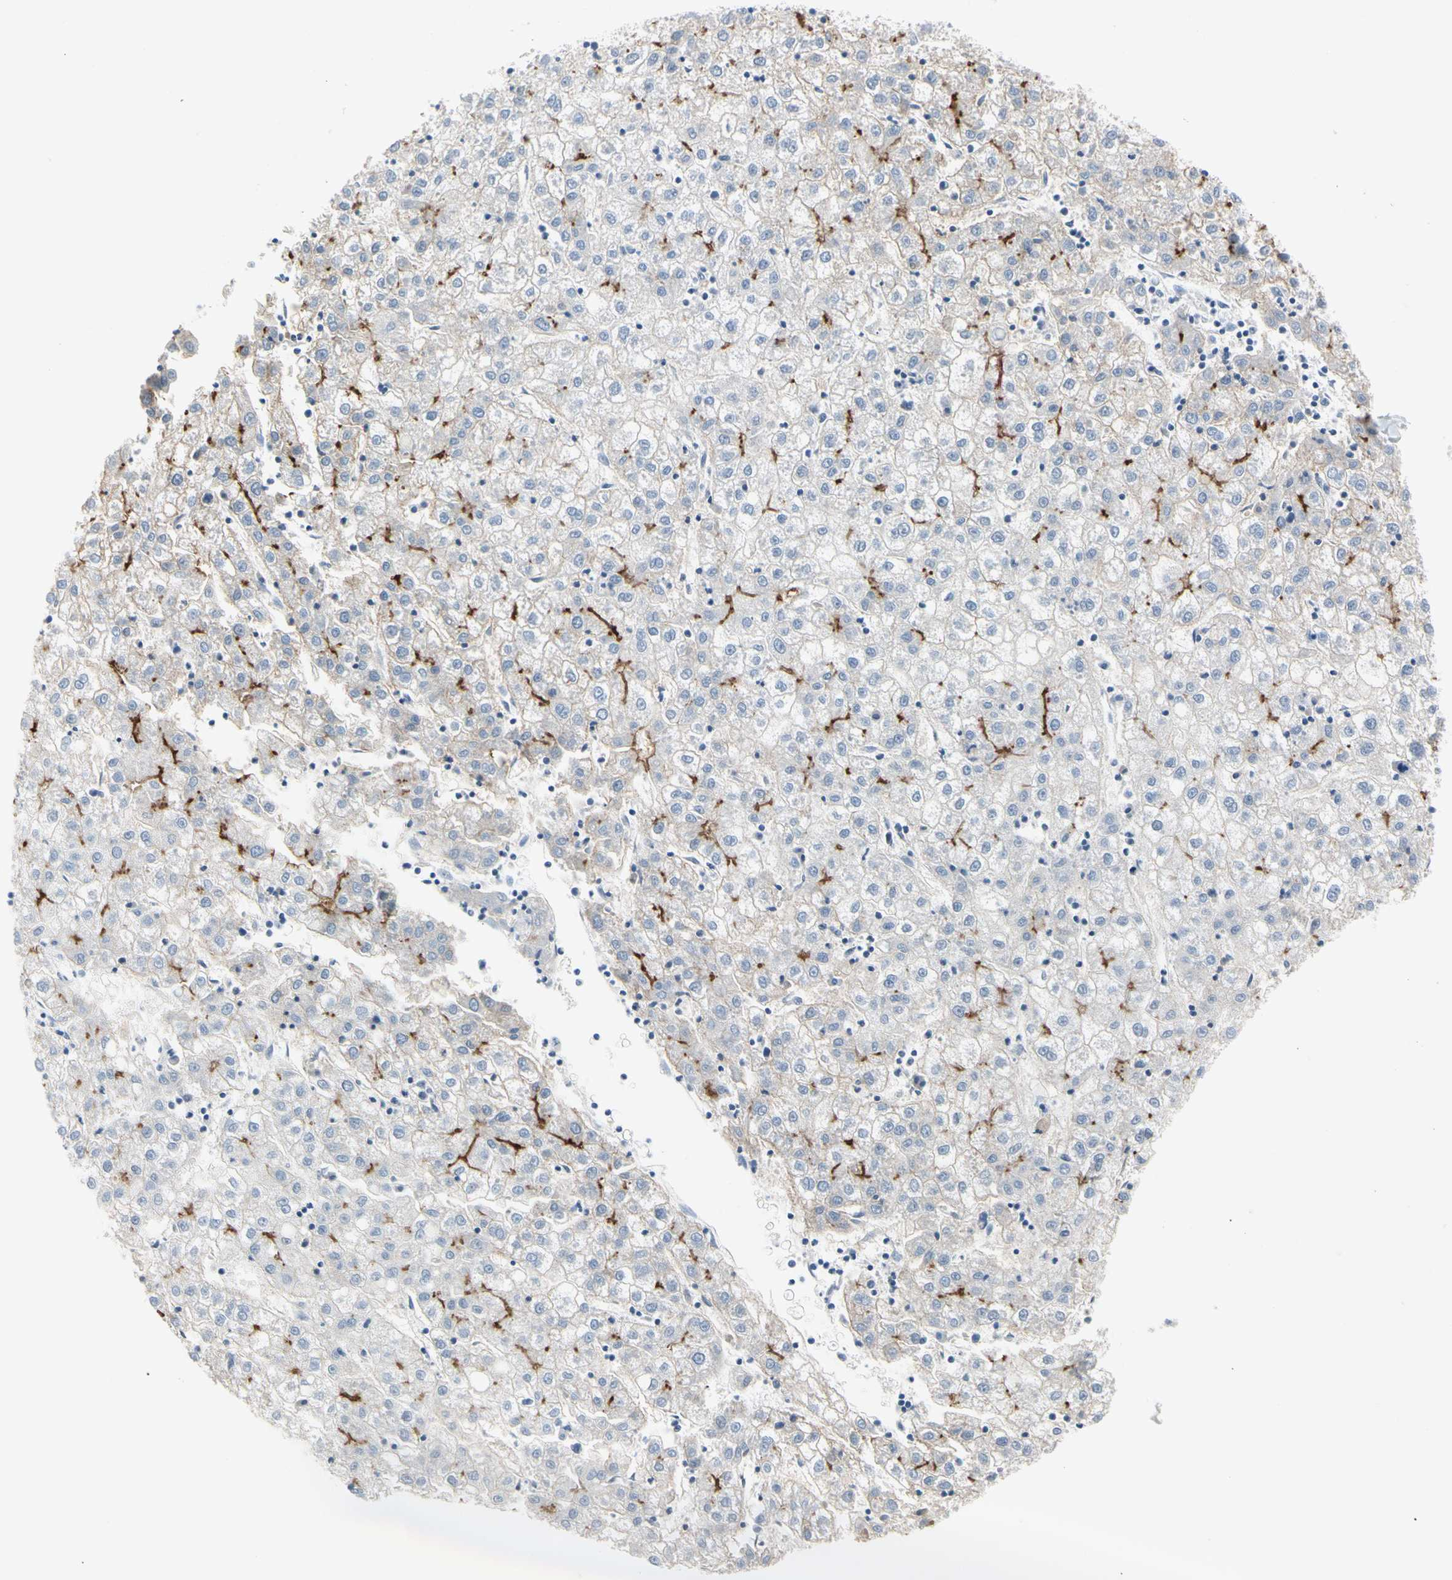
{"staining": {"intensity": "strong", "quantity": "<25%", "location": "cytoplasmic/membranous"}, "tissue": "liver cancer", "cell_type": "Tumor cells", "image_type": "cancer", "snomed": [{"axis": "morphology", "description": "Carcinoma, Hepatocellular, NOS"}, {"axis": "topography", "description": "Liver"}], "caption": "IHC histopathology image of neoplastic tissue: human liver hepatocellular carcinoma stained using immunohistochemistry (IHC) shows medium levels of strong protein expression localized specifically in the cytoplasmic/membranous of tumor cells, appearing as a cytoplasmic/membranous brown color.", "gene": "MARK1", "patient": {"sex": "male", "age": 72}}